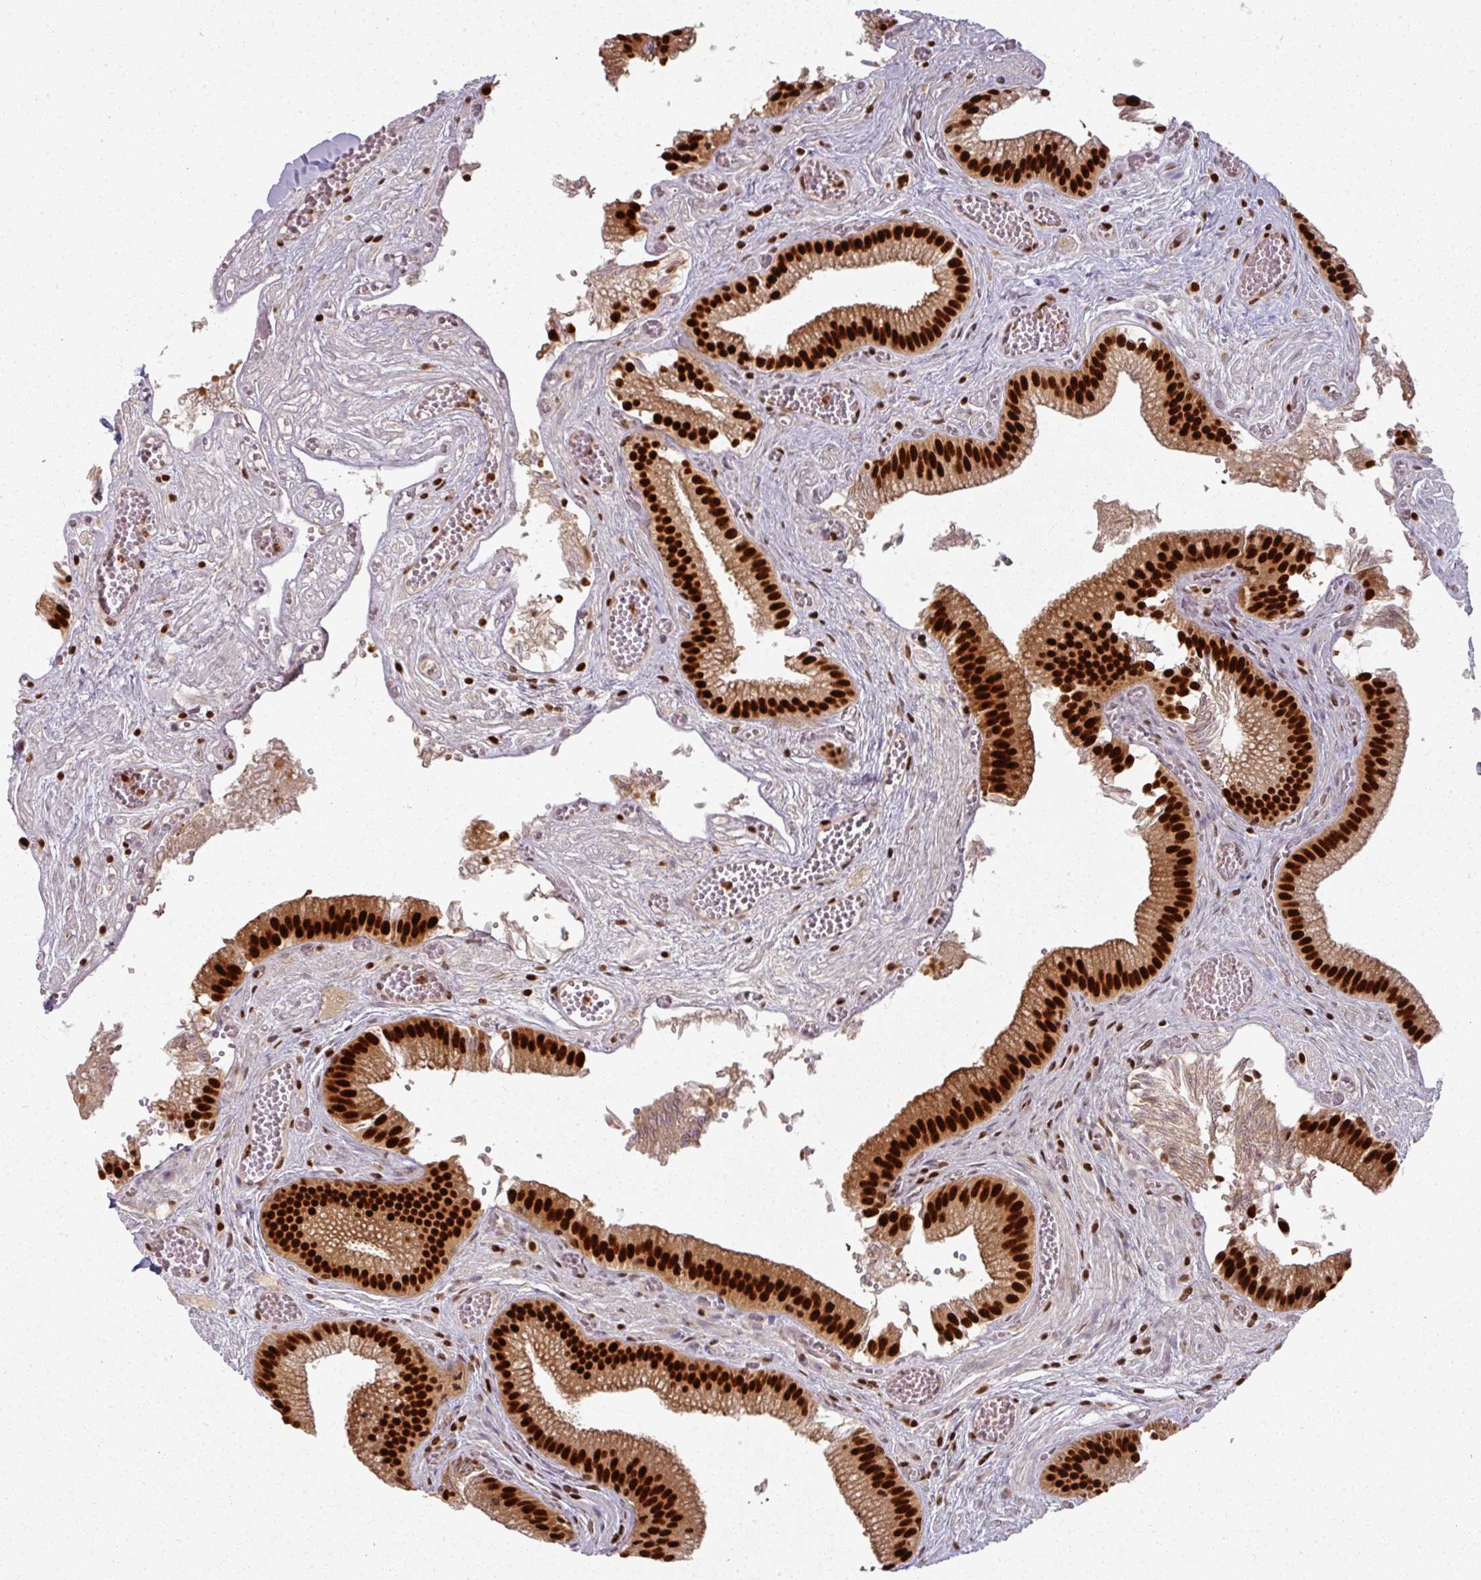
{"staining": {"intensity": "strong", "quantity": ">75%", "location": "nuclear"}, "tissue": "gallbladder", "cell_type": "Glandular cells", "image_type": "normal", "snomed": [{"axis": "morphology", "description": "Normal tissue, NOS"}, {"axis": "topography", "description": "Gallbladder"}], "caption": "Immunohistochemistry (DAB) staining of normal gallbladder shows strong nuclear protein positivity in about >75% of glandular cells.", "gene": "SIK3", "patient": {"sex": "male", "age": 17}}